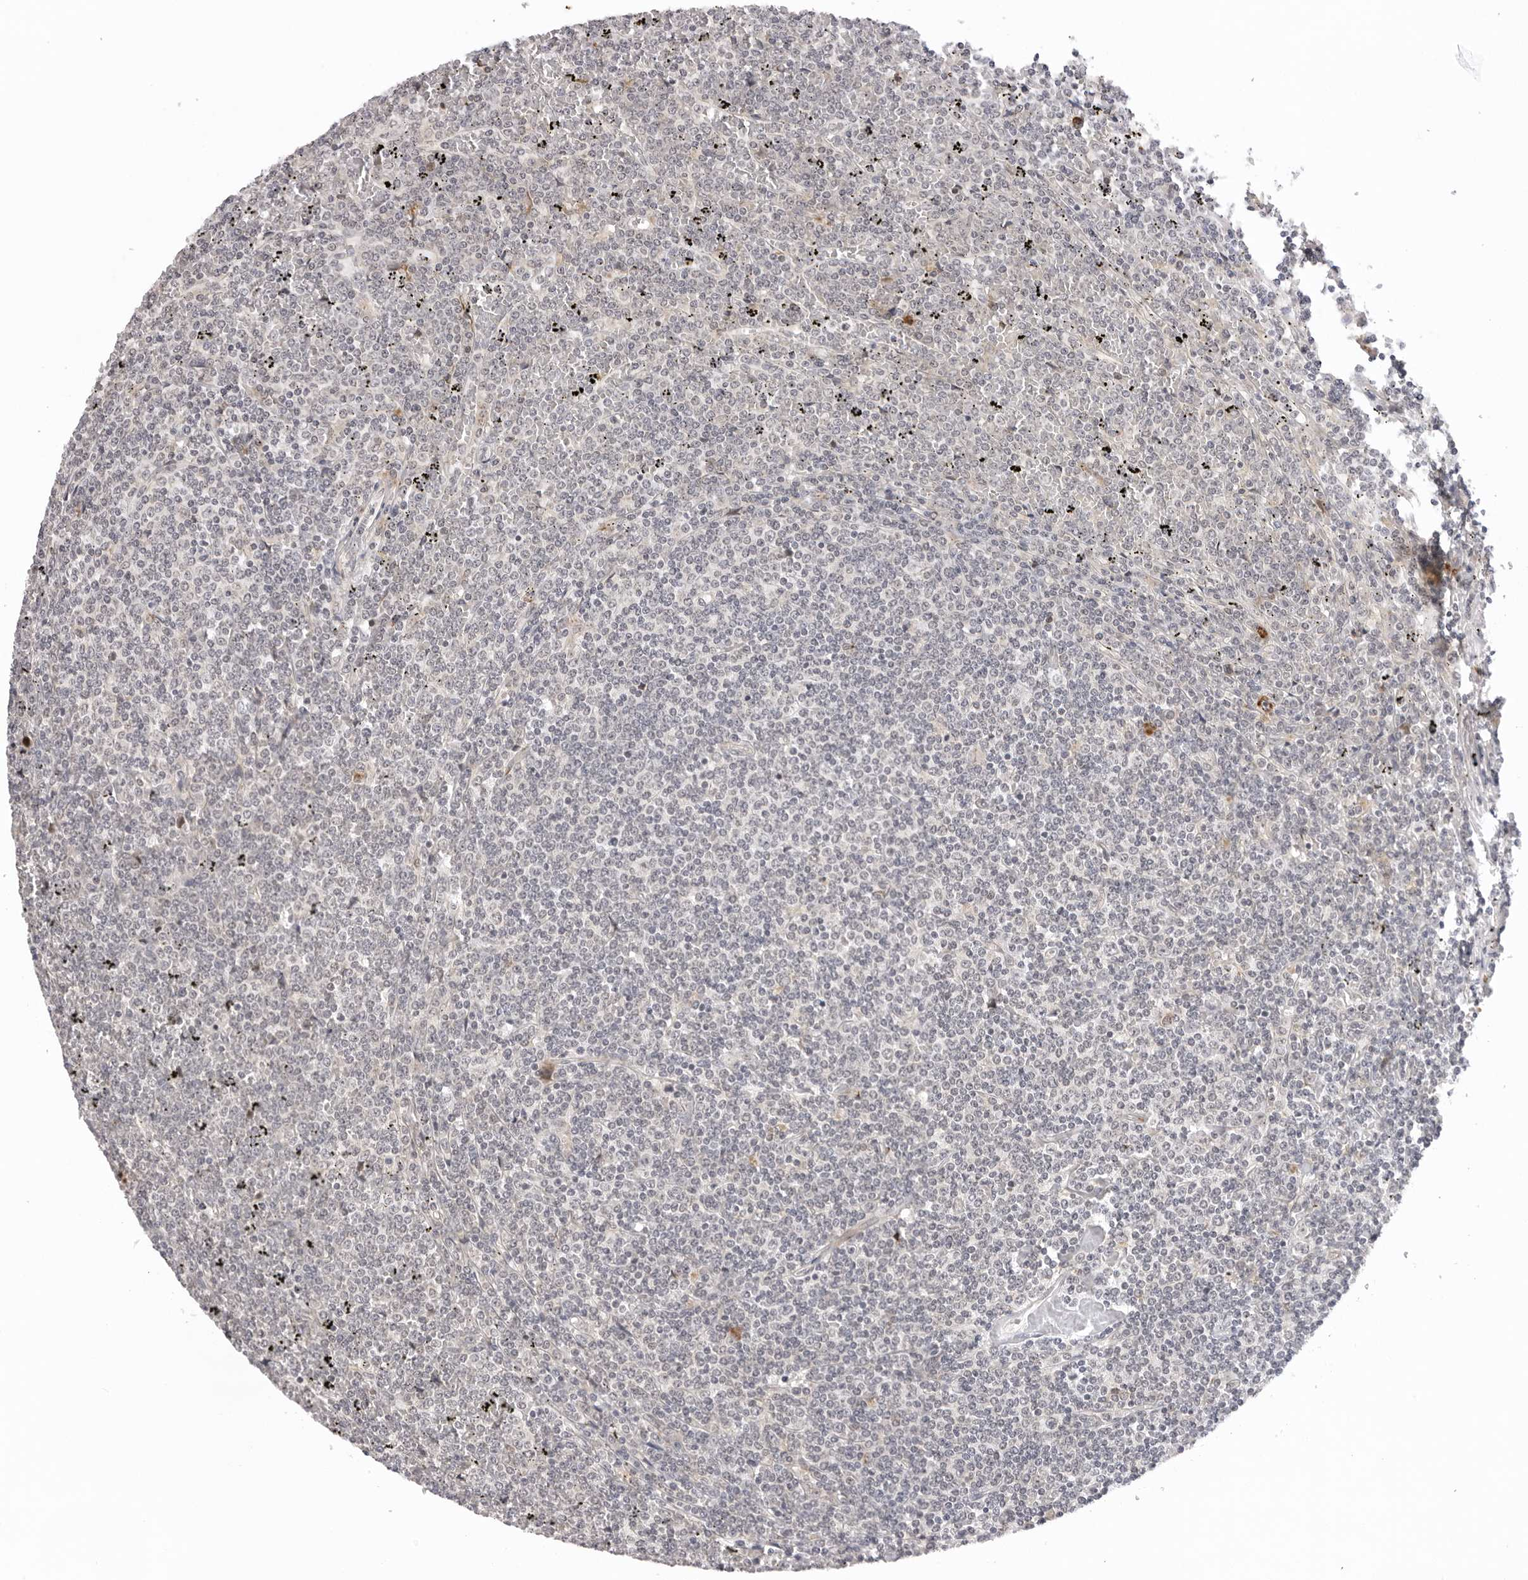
{"staining": {"intensity": "negative", "quantity": "none", "location": "none"}, "tissue": "lymphoma", "cell_type": "Tumor cells", "image_type": "cancer", "snomed": [{"axis": "morphology", "description": "Malignant lymphoma, non-Hodgkin's type, Low grade"}, {"axis": "topography", "description": "Spleen"}], "caption": "IHC of human malignant lymphoma, non-Hodgkin's type (low-grade) shows no positivity in tumor cells.", "gene": "IL17RA", "patient": {"sex": "female", "age": 19}}